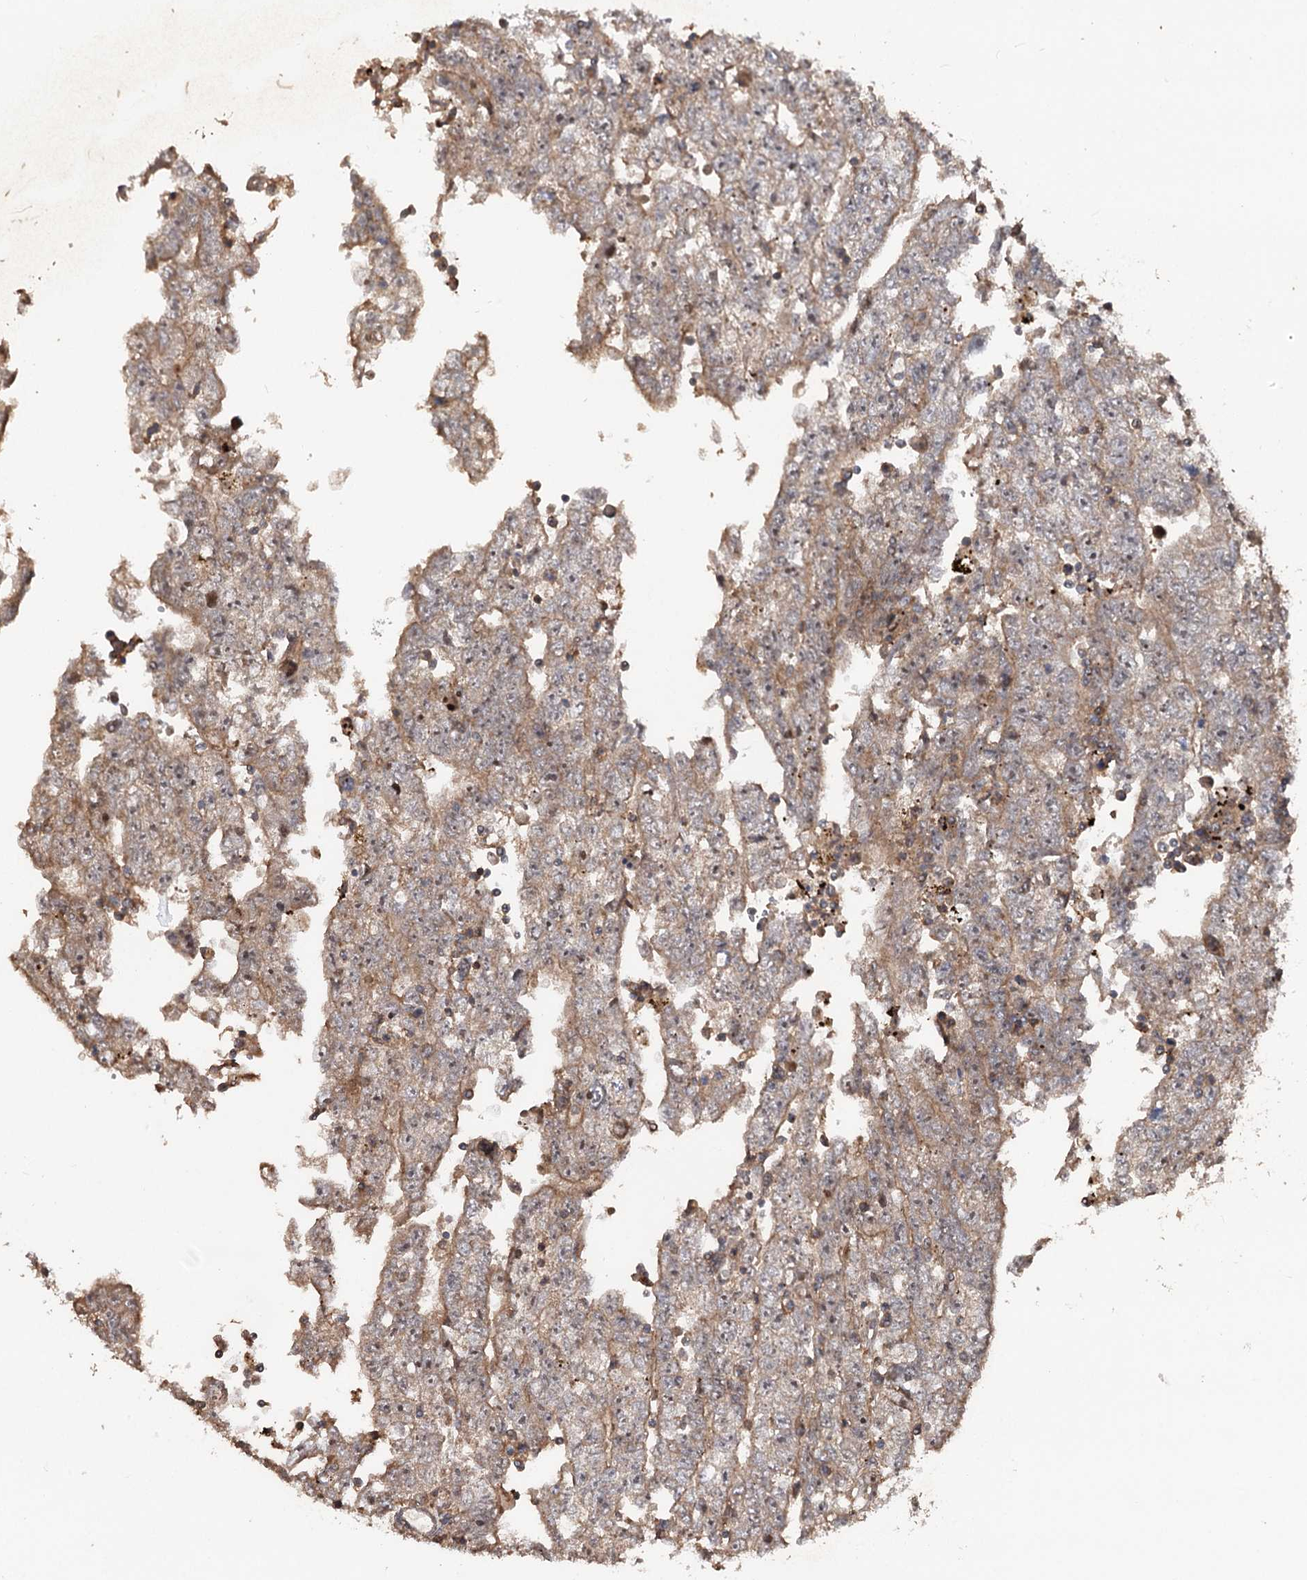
{"staining": {"intensity": "moderate", "quantity": "25%-75%", "location": "cytoplasmic/membranous"}, "tissue": "testis cancer", "cell_type": "Tumor cells", "image_type": "cancer", "snomed": [{"axis": "morphology", "description": "Carcinoma, Embryonal, NOS"}, {"axis": "topography", "description": "Testis"}], "caption": "A micrograph showing moderate cytoplasmic/membranous expression in approximately 25%-75% of tumor cells in embryonal carcinoma (testis), as visualized by brown immunohistochemical staining.", "gene": "FAM53B", "patient": {"sex": "male", "age": 25}}